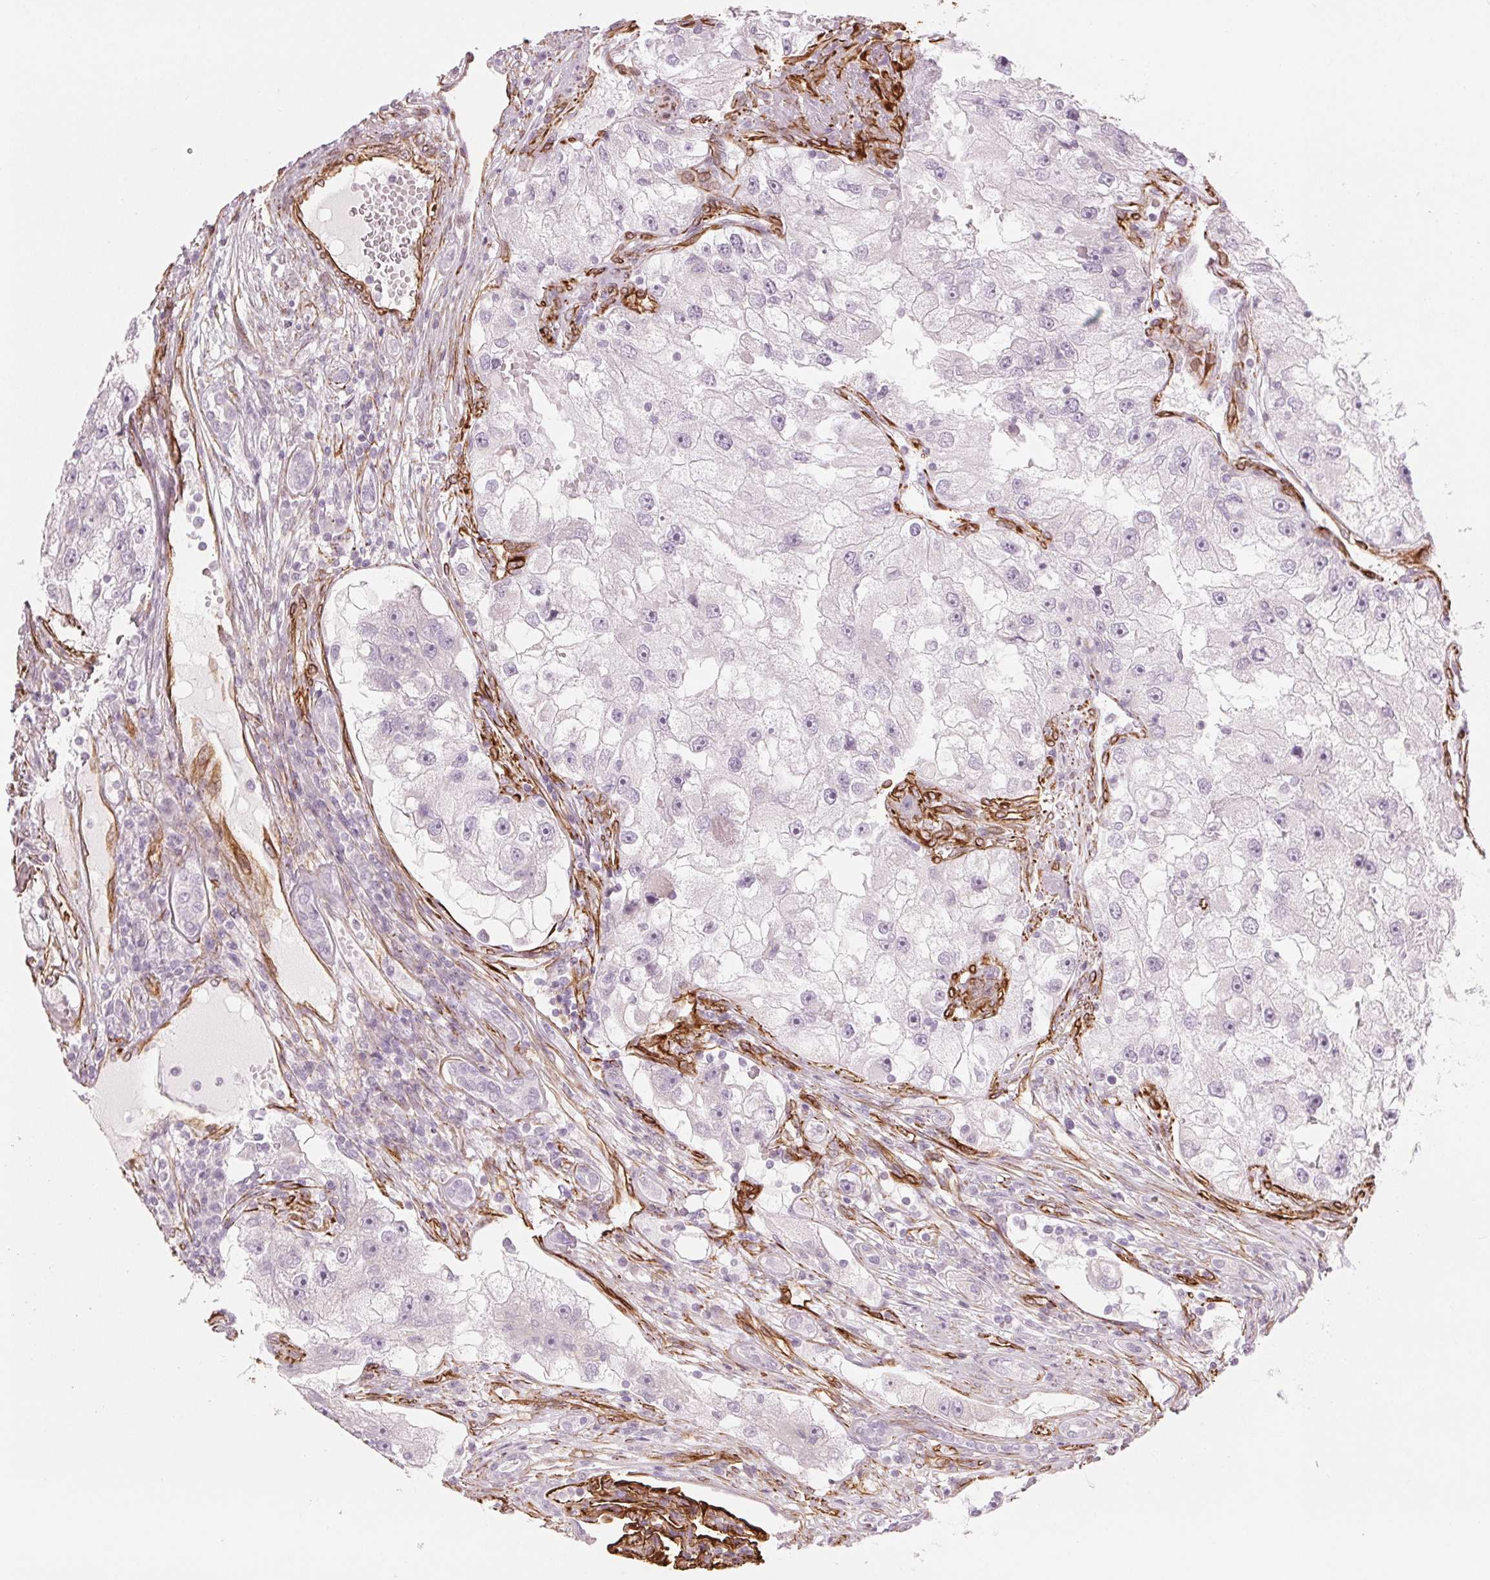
{"staining": {"intensity": "negative", "quantity": "none", "location": "none"}, "tissue": "renal cancer", "cell_type": "Tumor cells", "image_type": "cancer", "snomed": [{"axis": "morphology", "description": "Adenocarcinoma, NOS"}, {"axis": "topography", "description": "Kidney"}], "caption": "Human renal cancer (adenocarcinoma) stained for a protein using IHC demonstrates no expression in tumor cells.", "gene": "CLPS", "patient": {"sex": "male", "age": 63}}